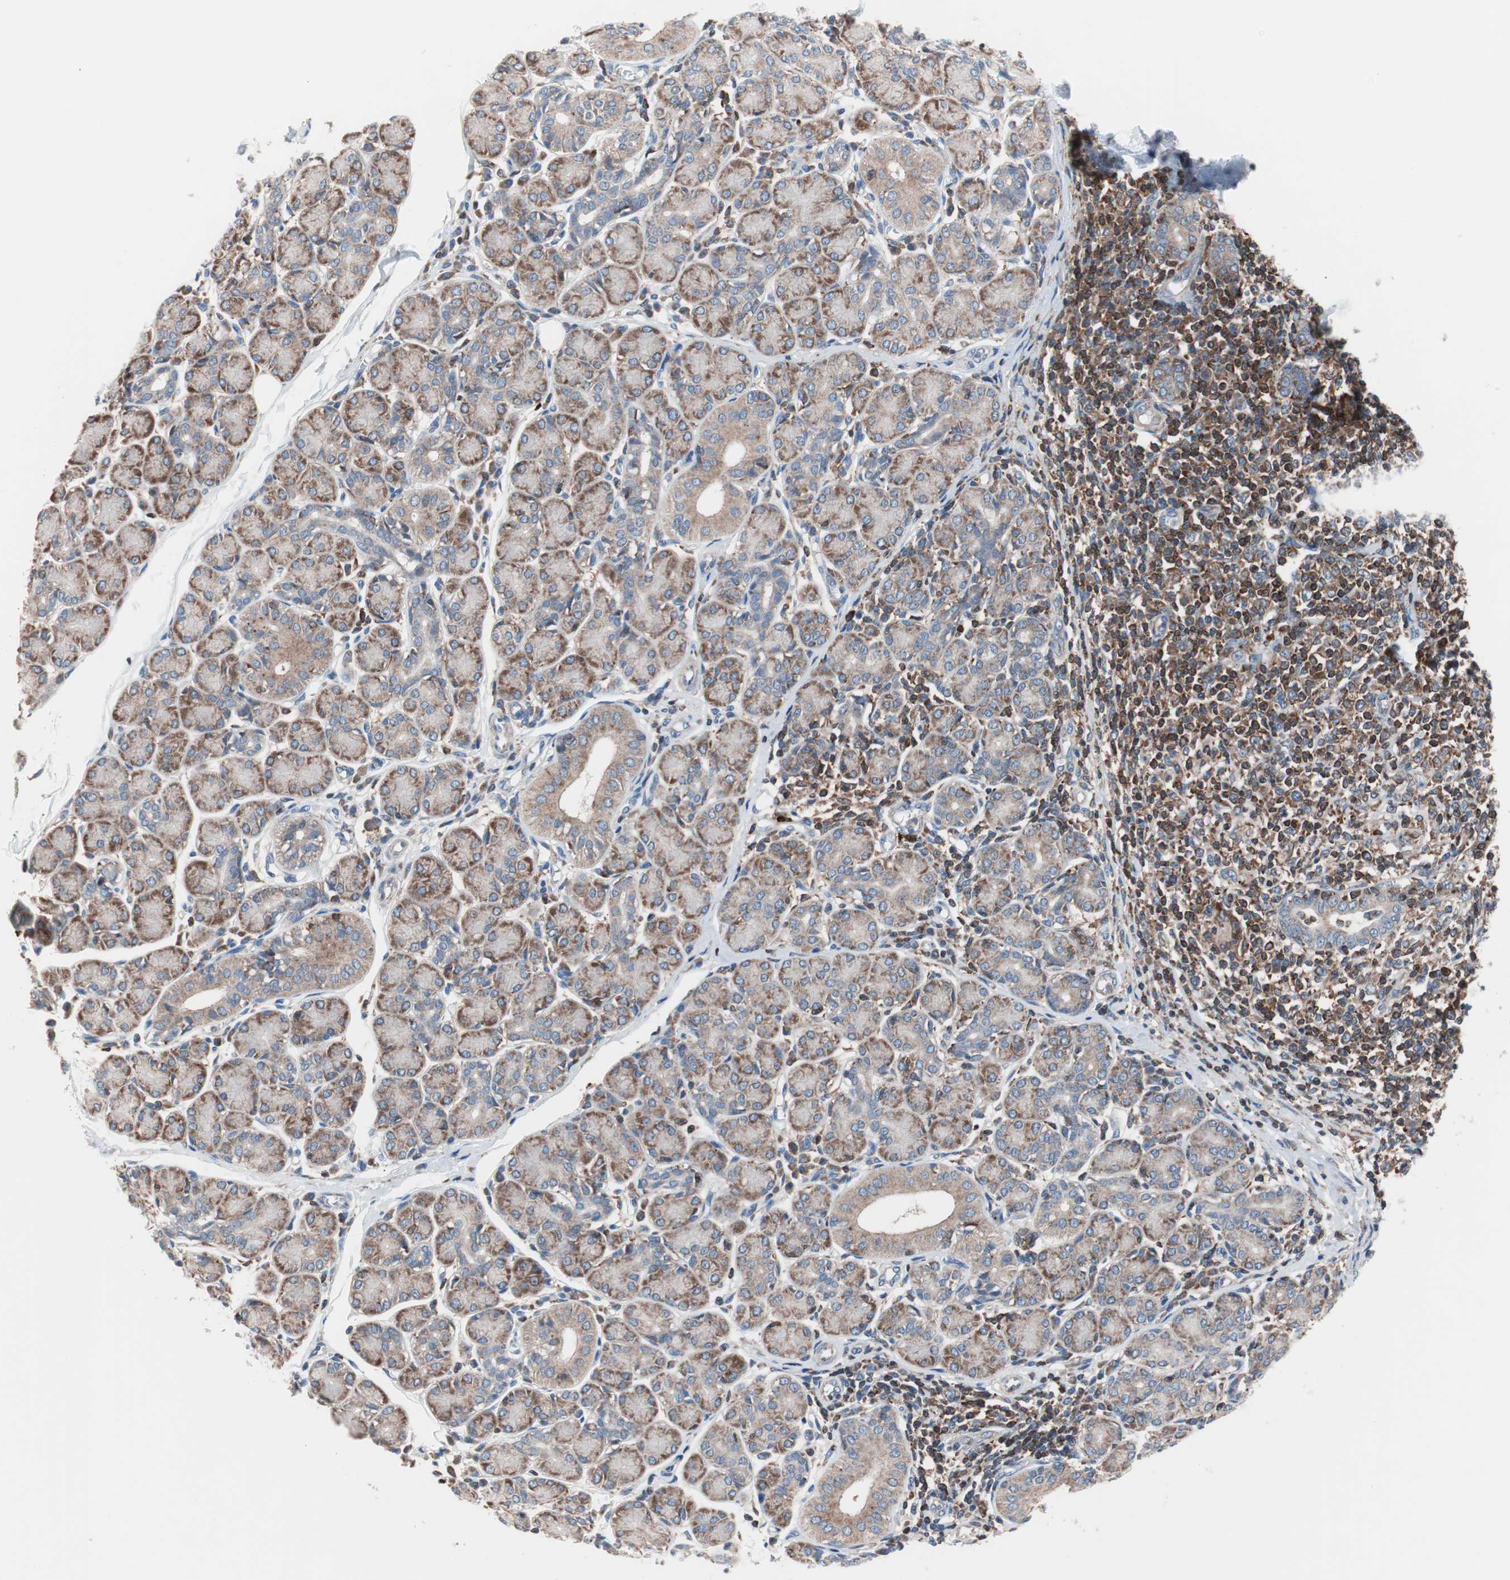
{"staining": {"intensity": "moderate", "quantity": "25%-75%", "location": "cytoplasmic/membranous"}, "tissue": "salivary gland", "cell_type": "Glandular cells", "image_type": "normal", "snomed": [{"axis": "morphology", "description": "Normal tissue, NOS"}, {"axis": "morphology", "description": "Inflammation, NOS"}, {"axis": "topography", "description": "Lymph node"}, {"axis": "topography", "description": "Salivary gland"}], "caption": "Salivary gland stained with immunohistochemistry reveals moderate cytoplasmic/membranous staining in approximately 25%-75% of glandular cells. (DAB = brown stain, brightfield microscopy at high magnification).", "gene": "PIK3R1", "patient": {"sex": "male", "age": 3}}